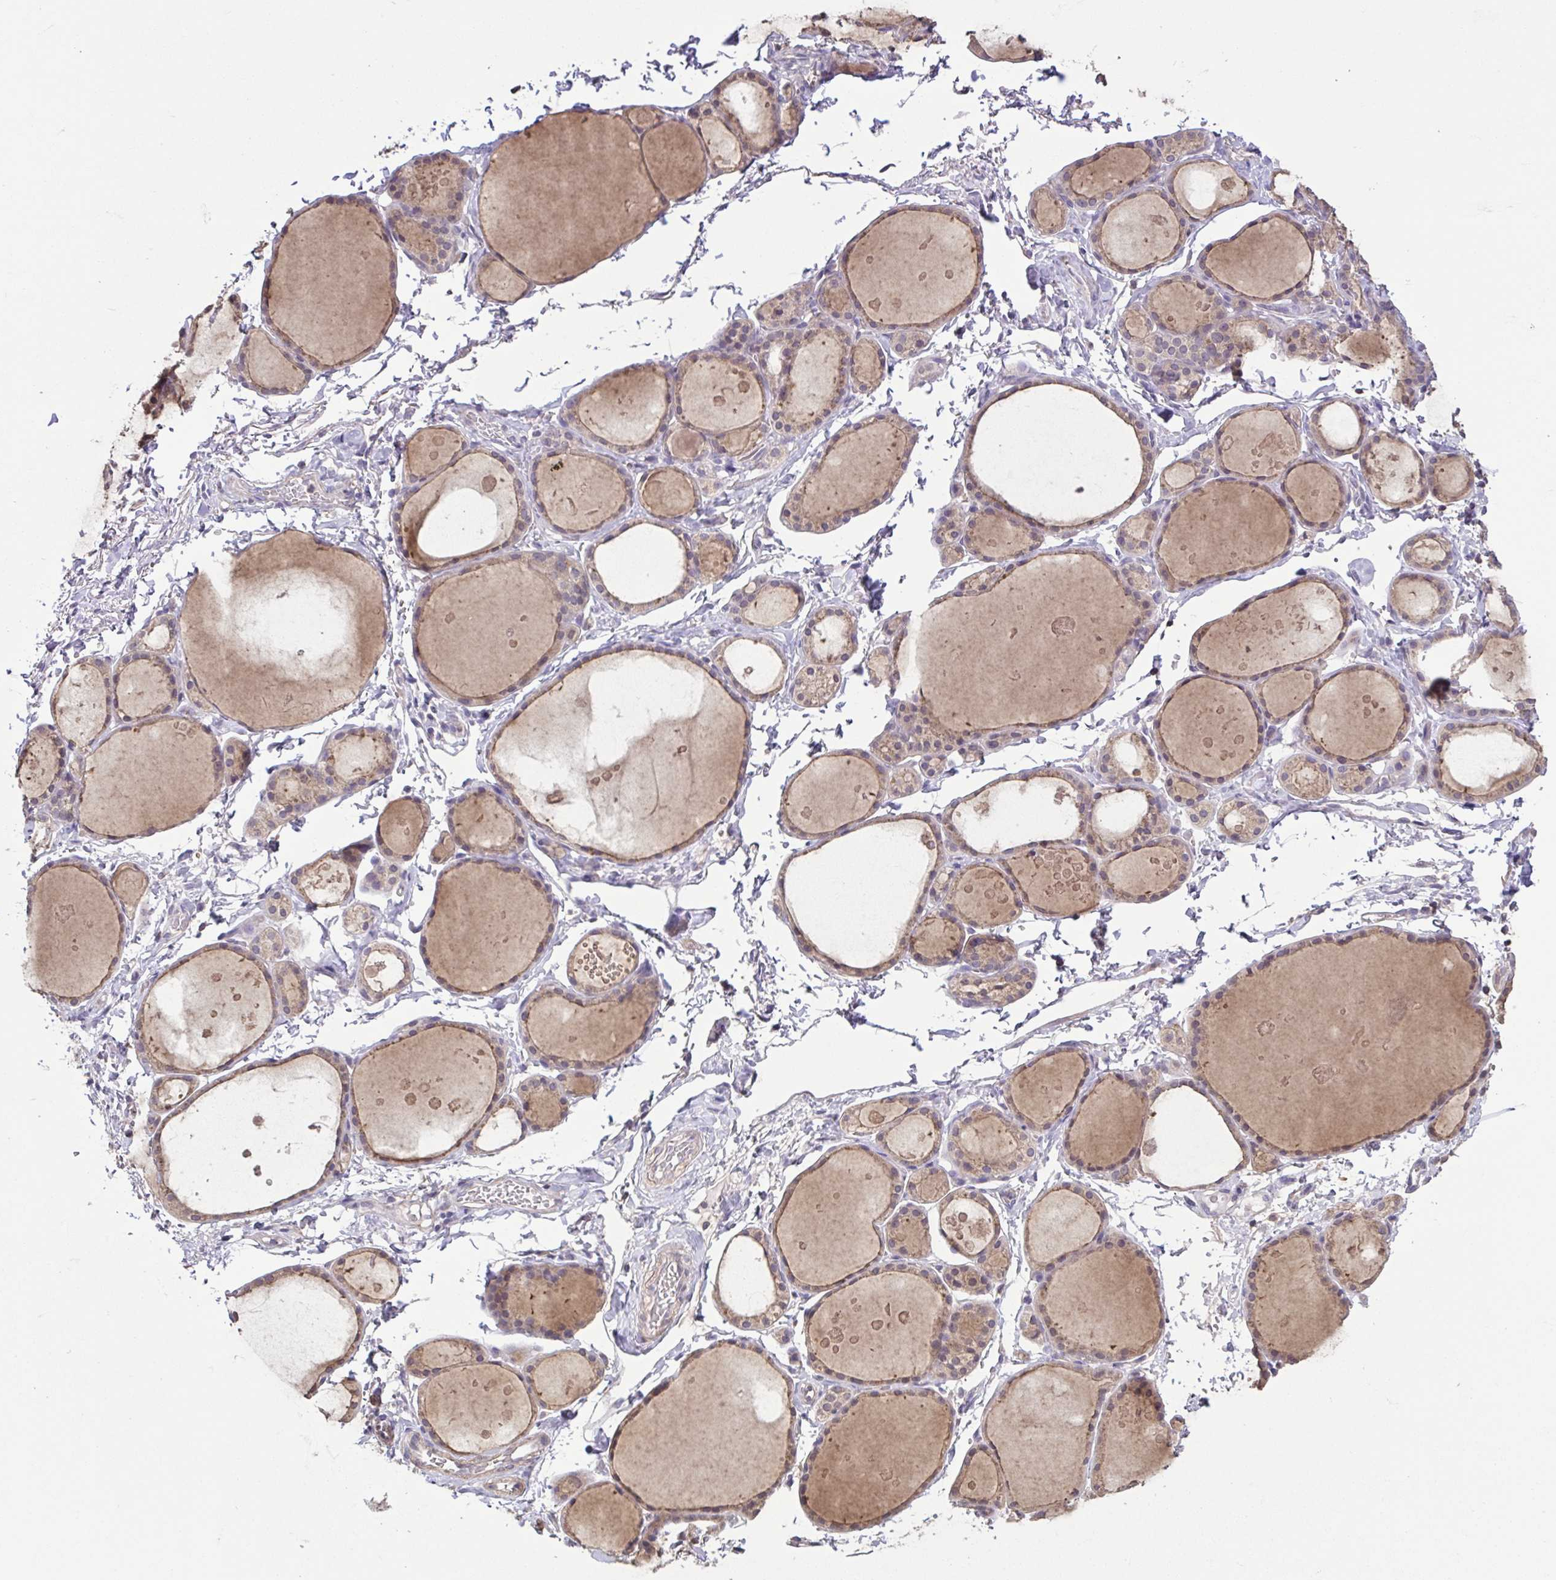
{"staining": {"intensity": "weak", "quantity": ">75%", "location": "cytoplasmic/membranous,nuclear"}, "tissue": "thyroid gland", "cell_type": "Glandular cells", "image_type": "normal", "snomed": [{"axis": "morphology", "description": "Normal tissue, NOS"}, {"axis": "topography", "description": "Thyroid gland"}], "caption": "Thyroid gland stained with DAB (3,3'-diaminobenzidine) immunohistochemistry reveals low levels of weak cytoplasmic/membranous,nuclear staining in approximately >75% of glandular cells. Nuclei are stained in blue.", "gene": "ACTRT2", "patient": {"sex": "male", "age": 68}}